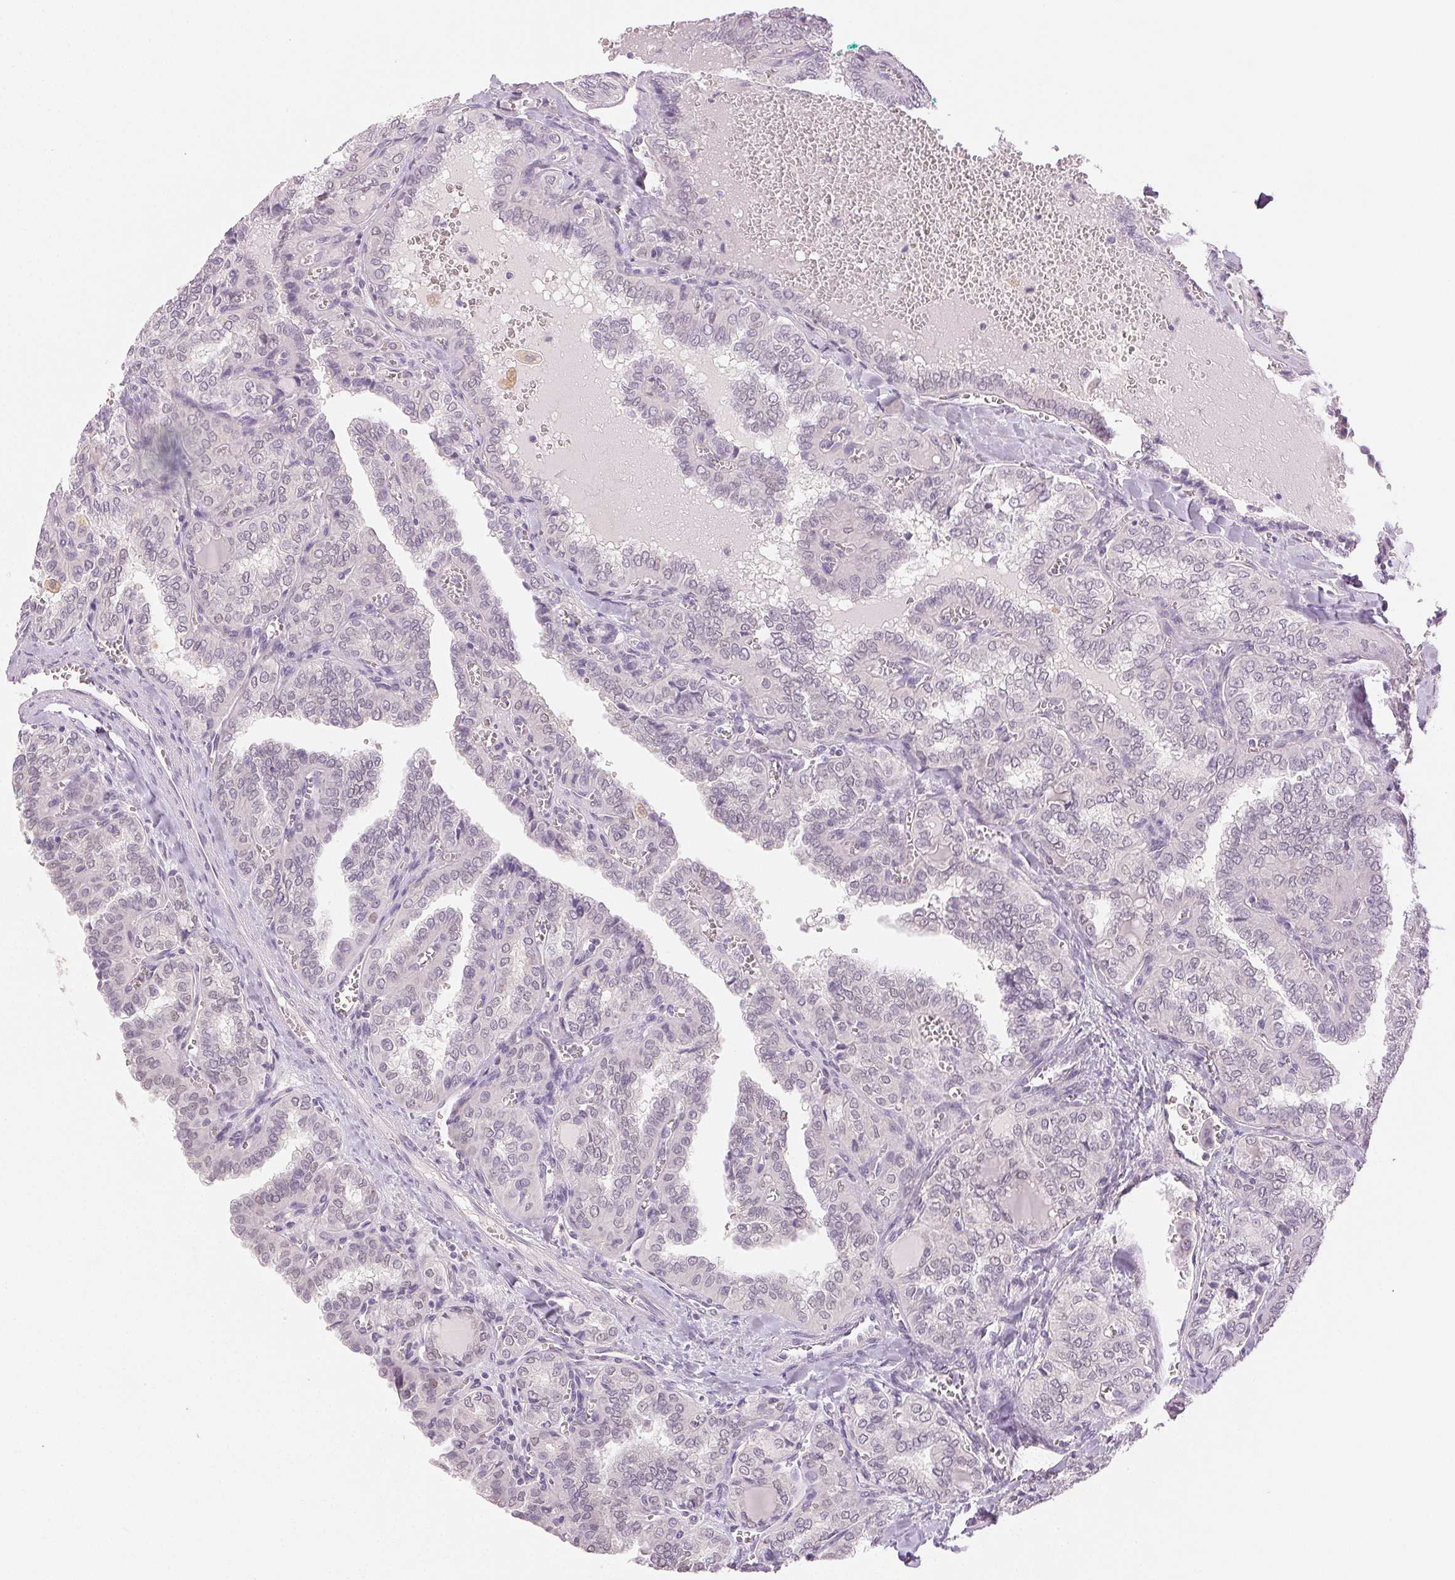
{"staining": {"intensity": "negative", "quantity": "none", "location": "none"}, "tissue": "thyroid cancer", "cell_type": "Tumor cells", "image_type": "cancer", "snomed": [{"axis": "morphology", "description": "Papillary adenocarcinoma, NOS"}, {"axis": "topography", "description": "Thyroid gland"}], "caption": "Immunohistochemical staining of human papillary adenocarcinoma (thyroid) exhibits no significant staining in tumor cells.", "gene": "MAP1LC3A", "patient": {"sex": "female", "age": 41}}